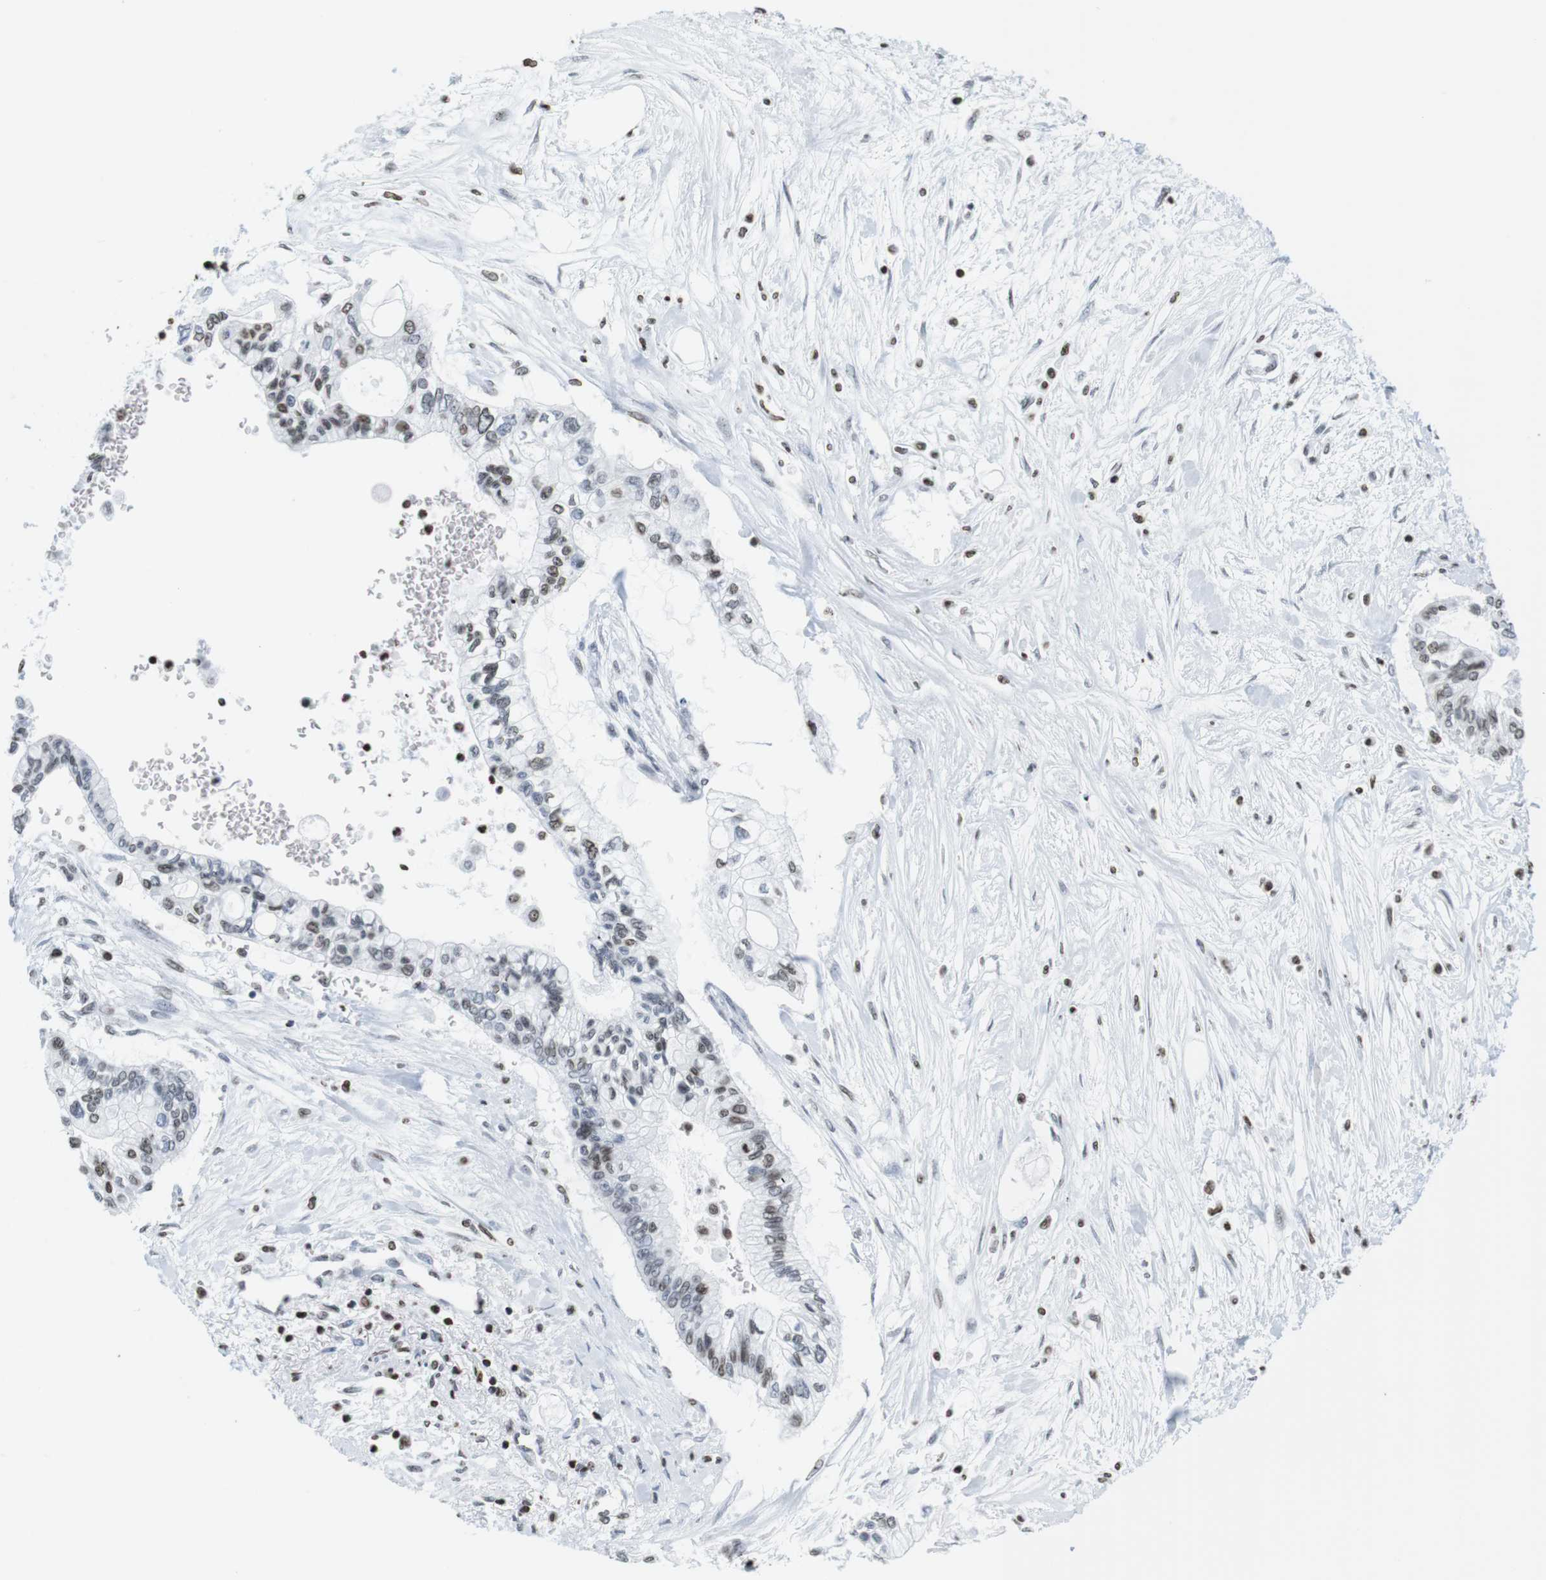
{"staining": {"intensity": "moderate", "quantity": "<25%", "location": "nuclear"}, "tissue": "pancreatic cancer", "cell_type": "Tumor cells", "image_type": "cancer", "snomed": [{"axis": "morphology", "description": "Adenocarcinoma, NOS"}, {"axis": "topography", "description": "Pancreas"}], "caption": "Brown immunohistochemical staining in human pancreatic cancer shows moderate nuclear expression in about <25% of tumor cells.", "gene": "BSX", "patient": {"sex": "female", "age": 77}}